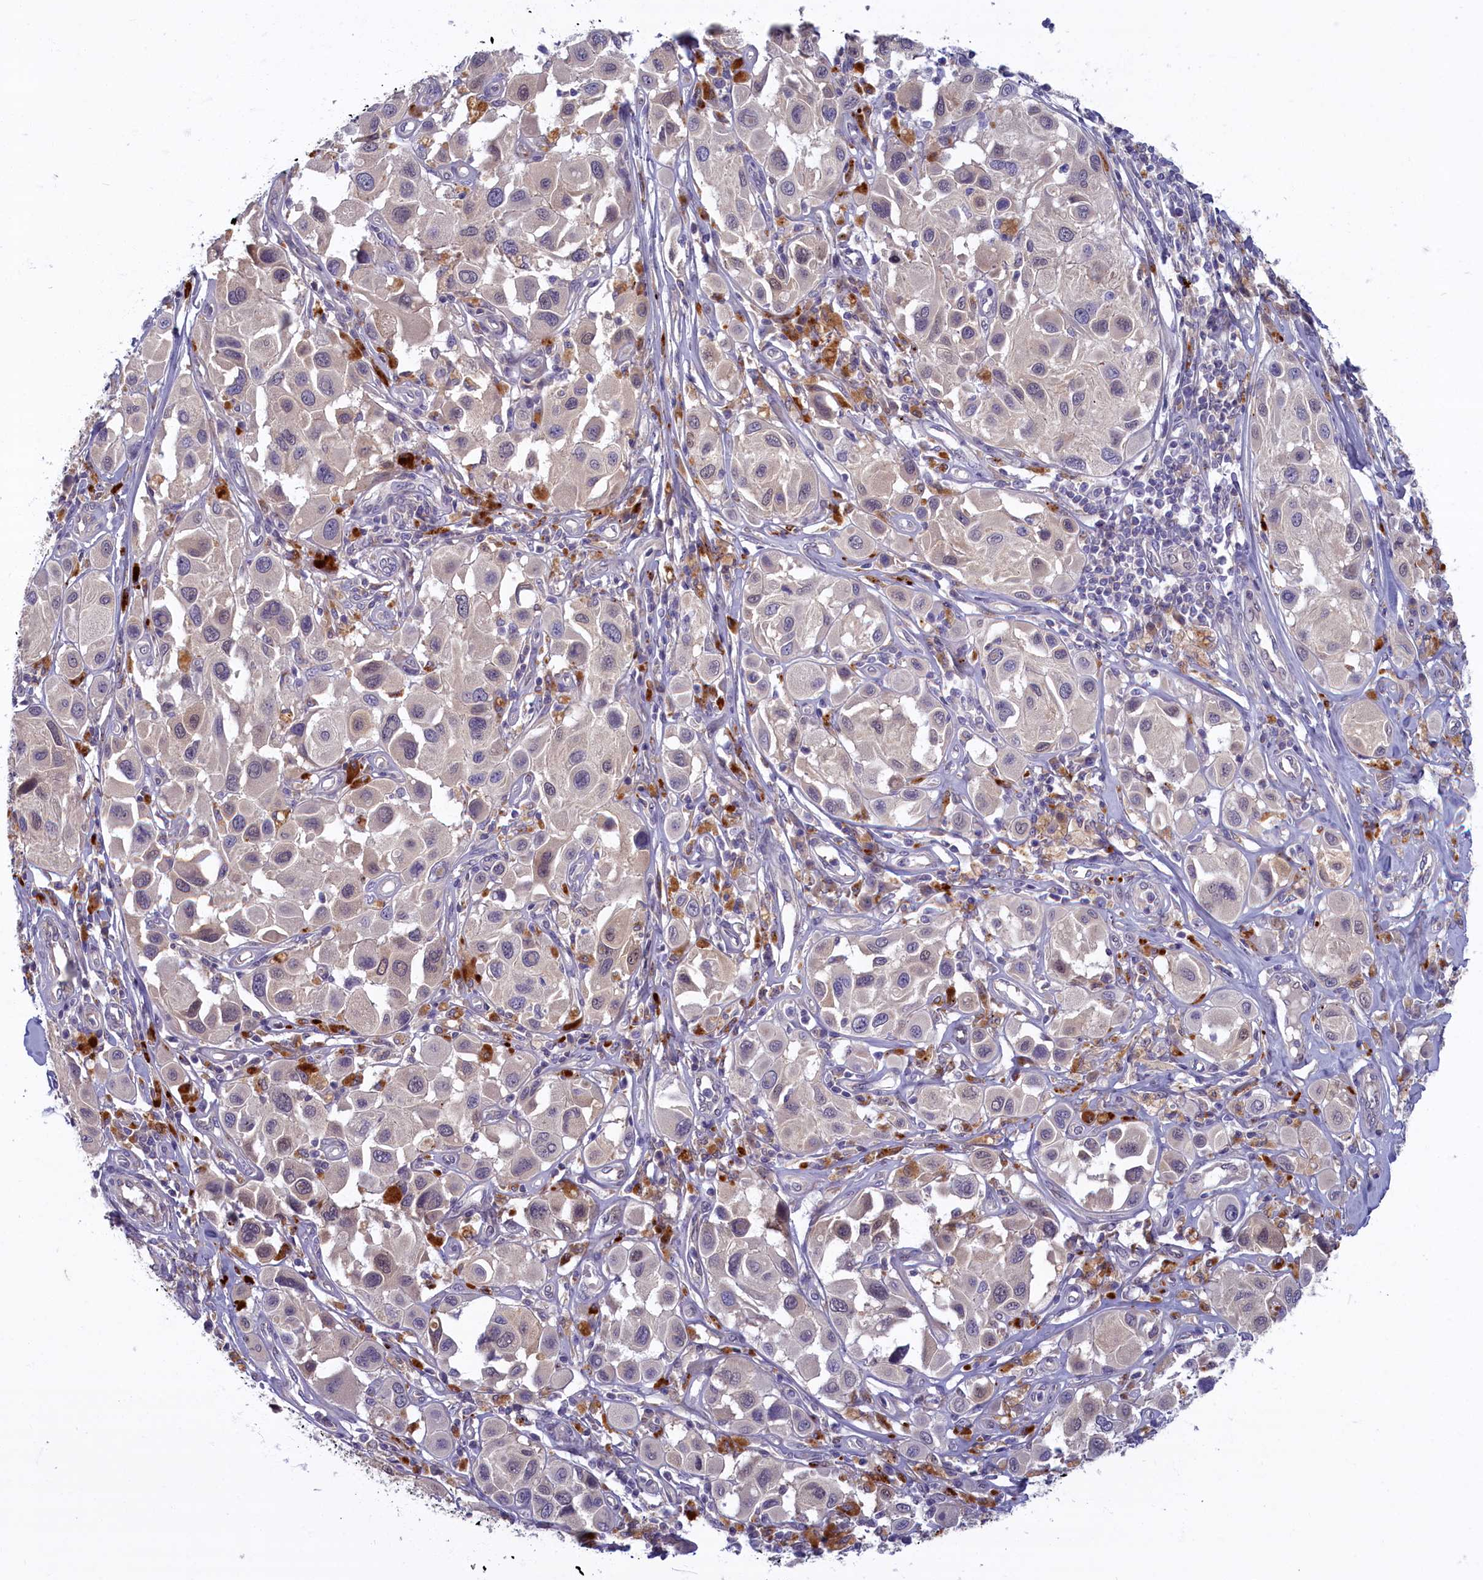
{"staining": {"intensity": "negative", "quantity": "none", "location": "none"}, "tissue": "melanoma", "cell_type": "Tumor cells", "image_type": "cancer", "snomed": [{"axis": "morphology", "description": "Malignant melanoma, Metastatic site"}, {"axis": "topography", "description": "Skin"}], "caption": "Tumor cells are negative for protein expression in human malignant melanoma (metastatic site).", "gene": "FCSK", "patient": {"sex": "male", "age": 41}}